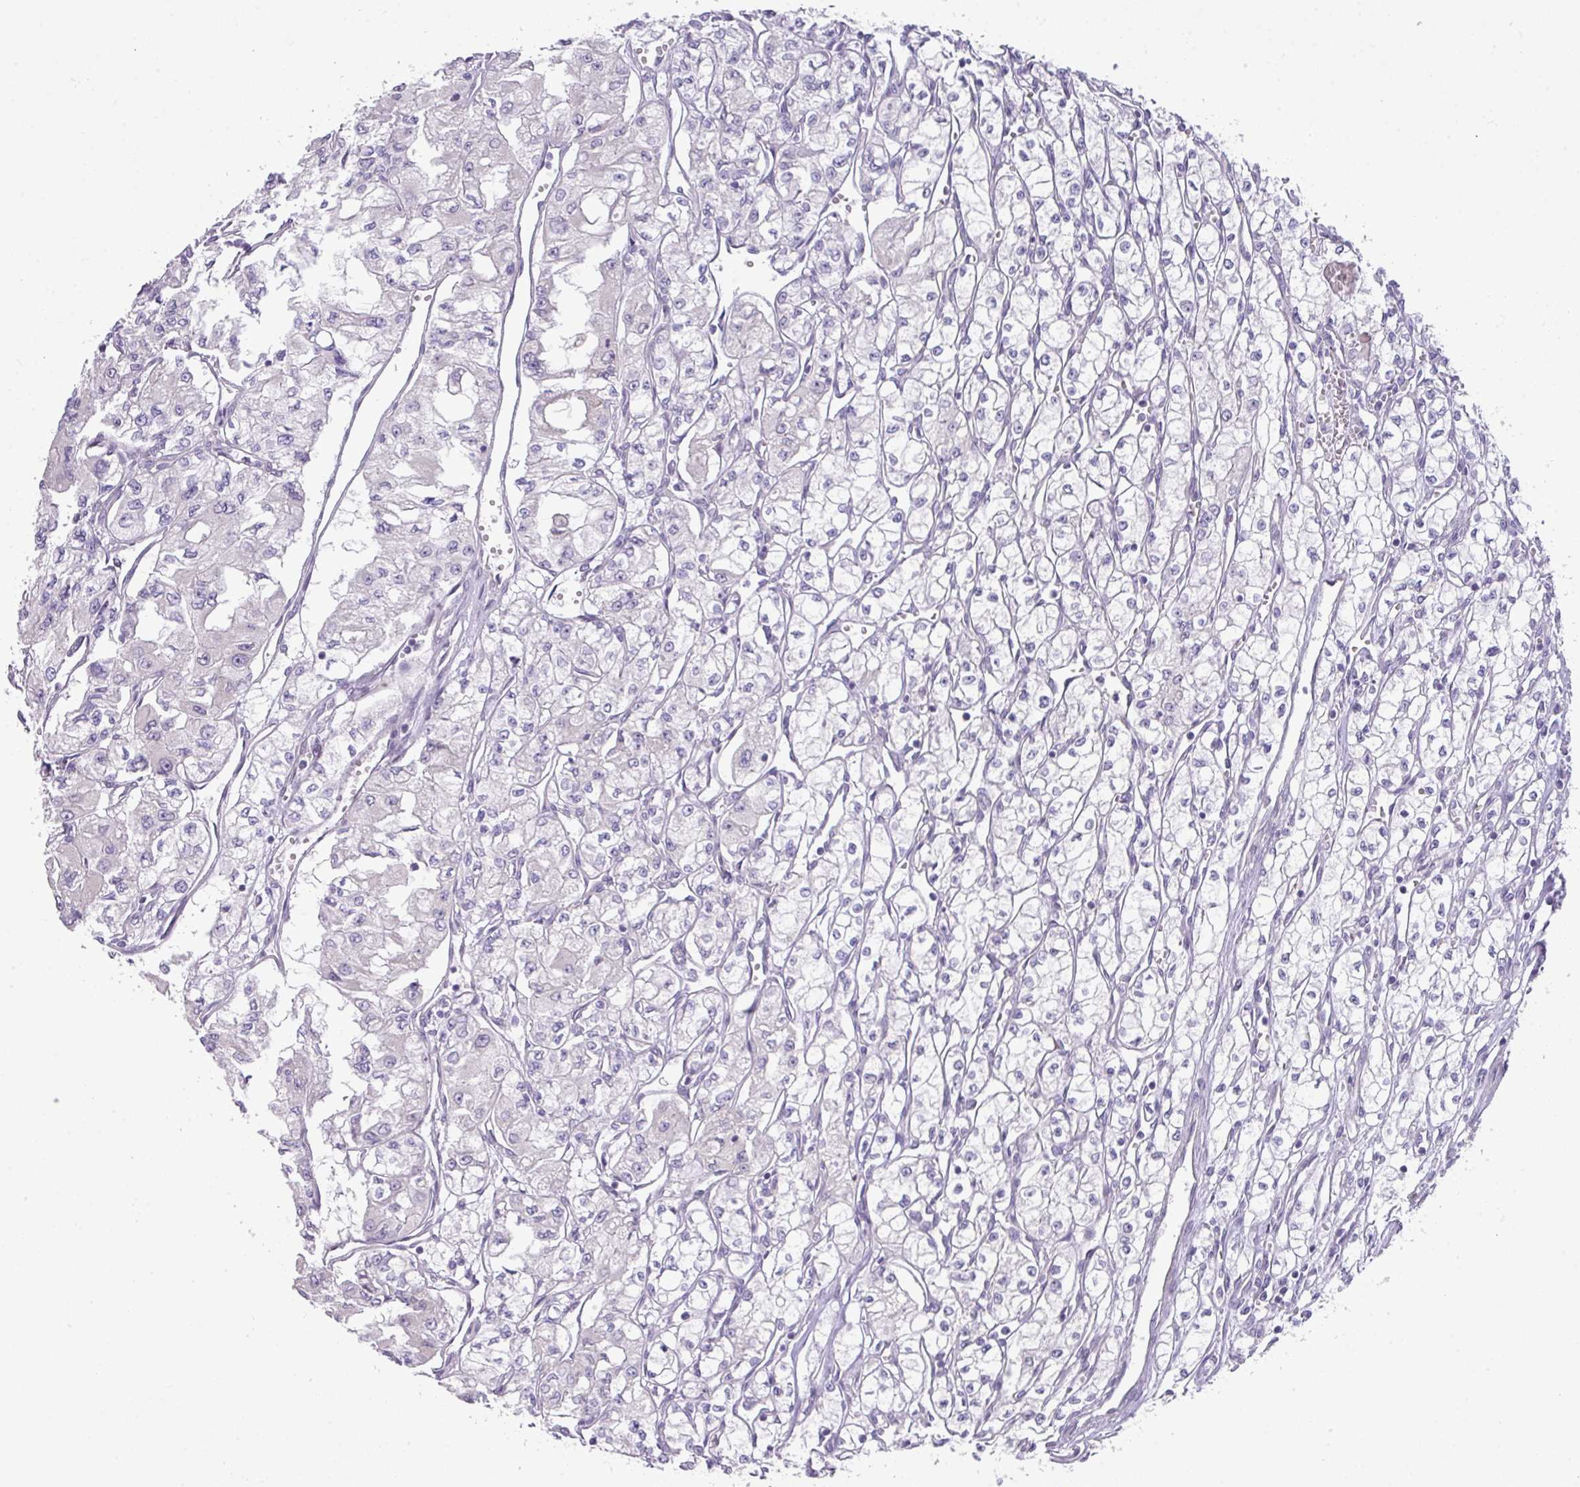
{"staining": {"intensity": "negative", "quantity": "none", "location": "none"}, "tissue": "renal cancer", "cell_type": "Tumor cells", "image_type": "cancer", "snomed": [{"axis": "morphology", "description": "Adenocarcinoma, NOS"}, {"axis": "topography", "description": "Kidney"}], "caption": "High magnification brightfield microscopy of renal adenocarcinoma stained with DAB (brown) and counterstained with hematoxylin (blue): tumor cells show no significant expression. (DAB (3,3'-diaminobenzidine) immunohistochemistry visualized using brightfield microscopy, high magnification).", "gene": "ANKRD13B", "patient": {"sex": "male", "age": 59}}